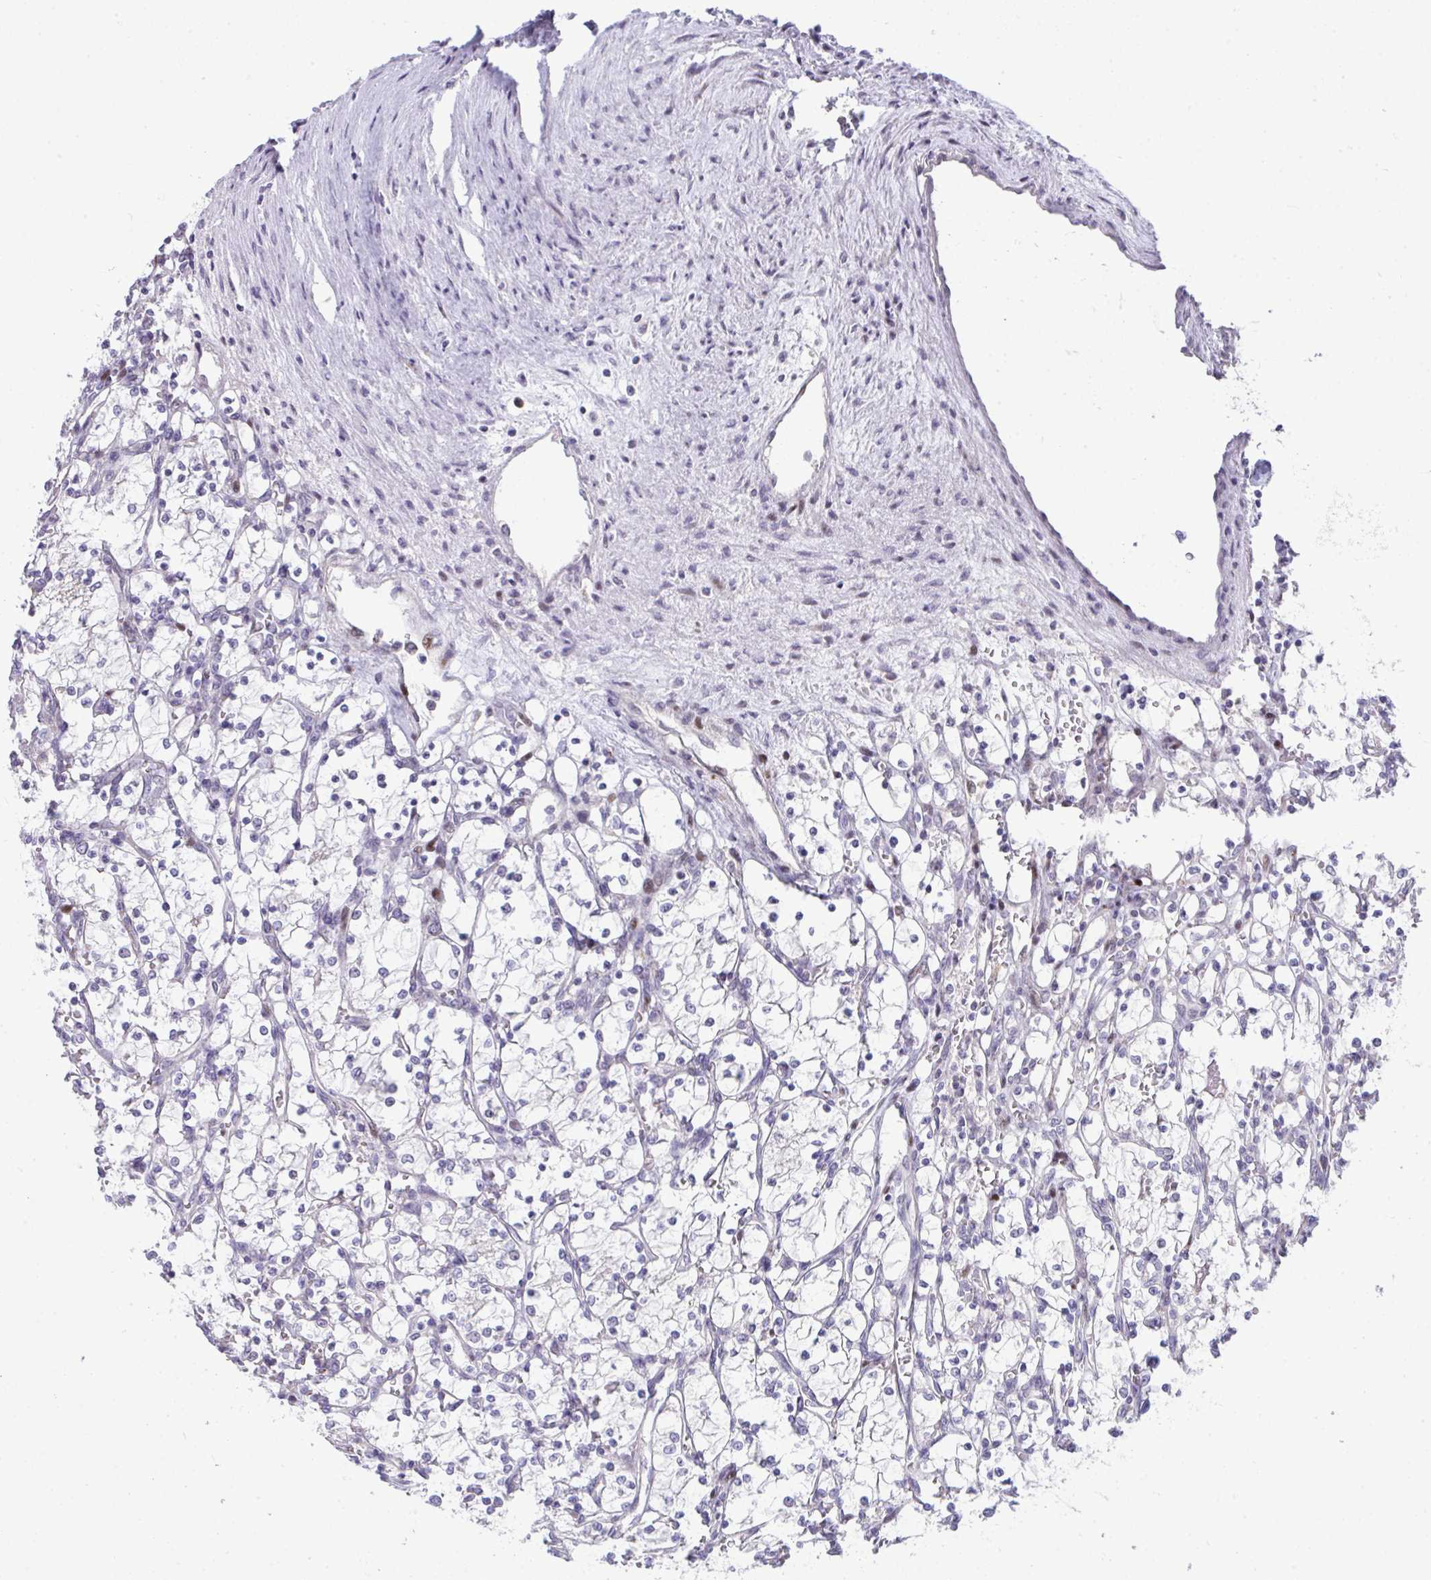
{"staining": {"intensity": "negative", "quantity": "none", "location": "none"}, "tissue": "renal cancer", "cell_type": "Tumor cells", "image_type": "cancer", "snomed": [{"axis": "morphology", "description": "Adenocarcinoma, NOS"}, {"axis": "topography", "description": "Kidney"}], "caption": "A histopathology image of human renal cancer is negative for staining in tumor cells.", "gene": "GALNT16", "patient": {"sex": "female", "age": 69}}